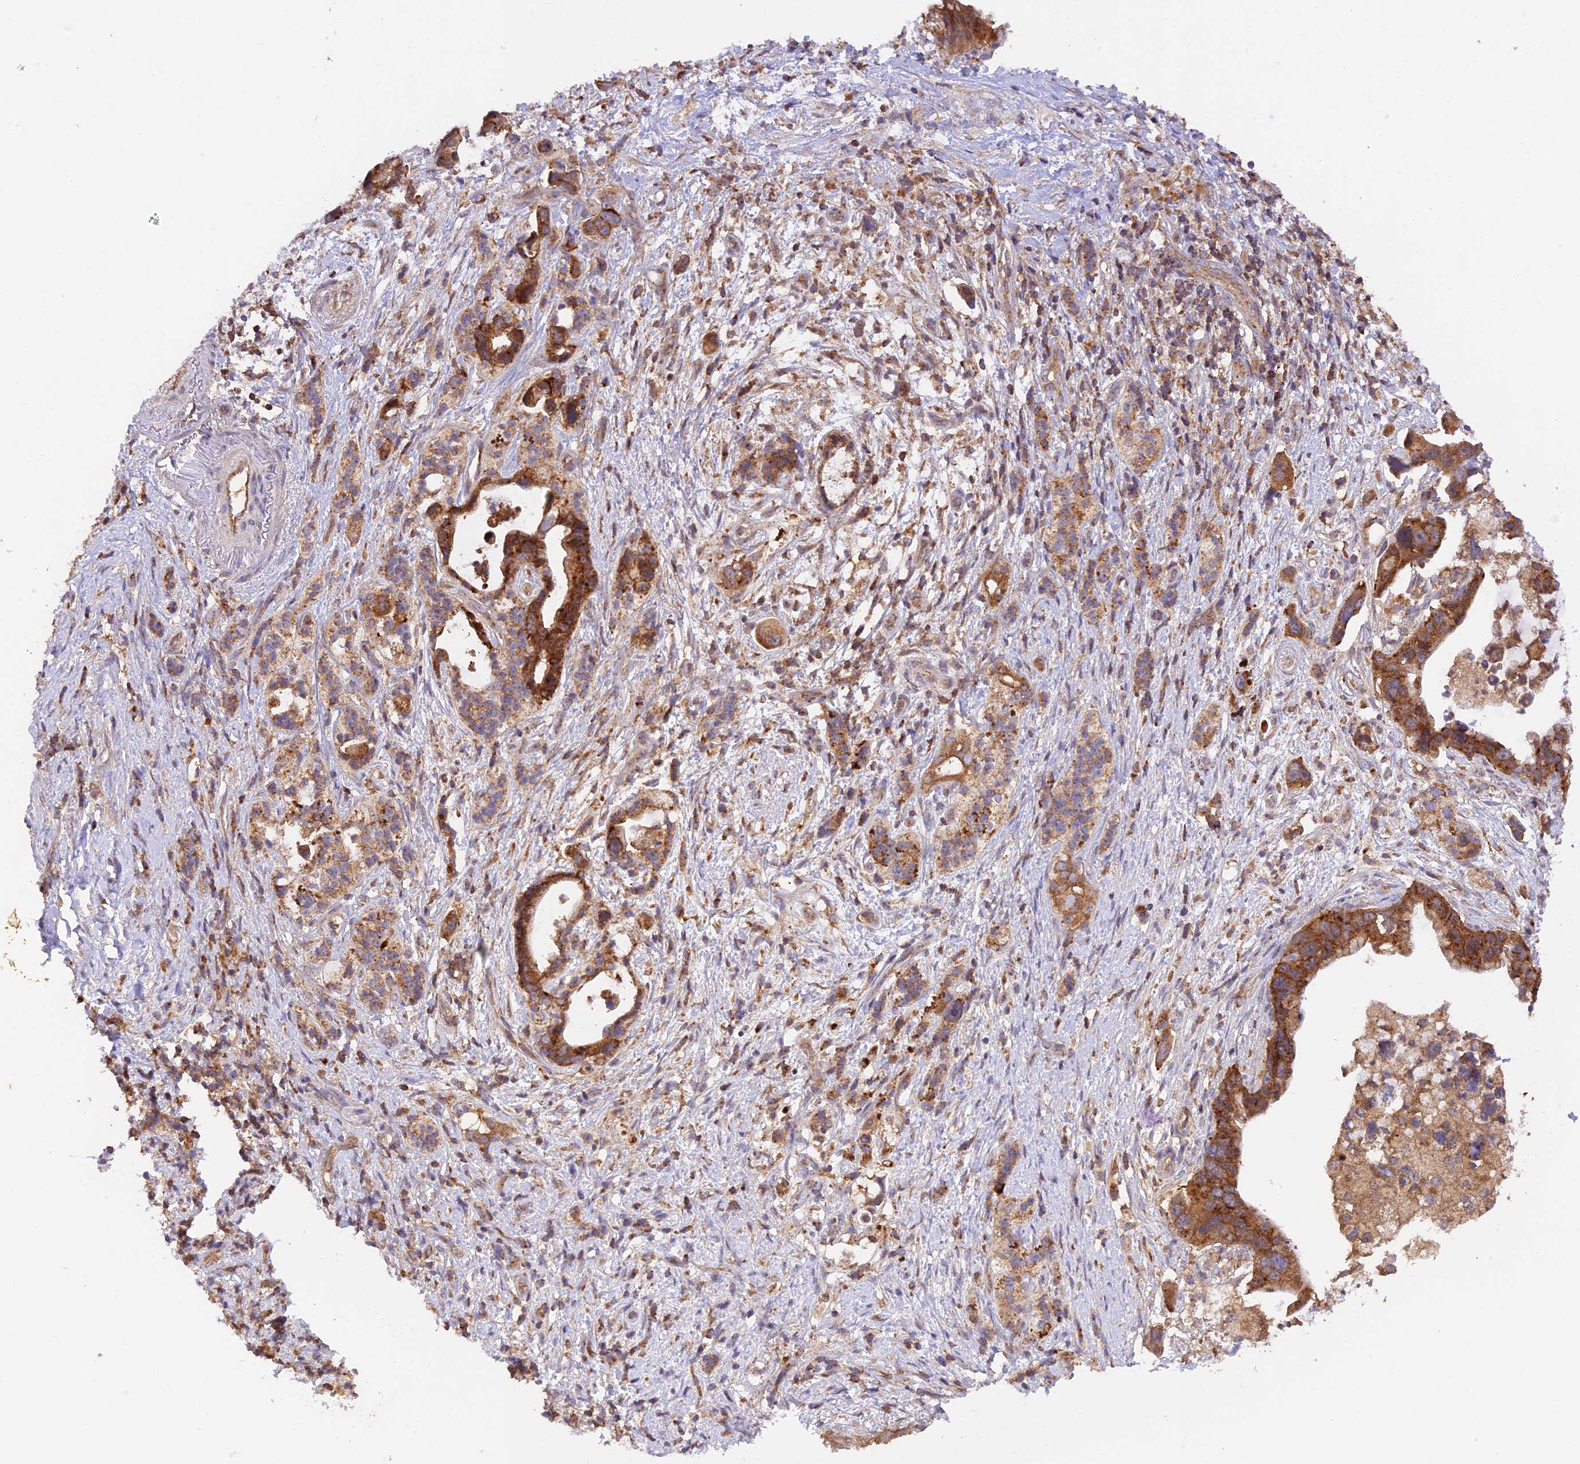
{"staining": {"intensity": "strong", "quantity": ">75%", "location": "cytoplasmic/membranous"}, "tissue": "pancreatic cancer", "cell_type": "Tumor cells", "image_type": "cancer", "snomed": [{"axis": "morphology", "description": "Adenocarcinoma, NOS"}, {"axis": "topography", "description": "Pancreas"}], "caption": "An image showing strong cytoplasmic/membranous positivity in about >75% of tumor cells in adenocarcinoma (pancreatic), as visualized by brown immunohistochemical staining.", "gene": "PEX3", "patient": {"sex": "female", "age": 83}}